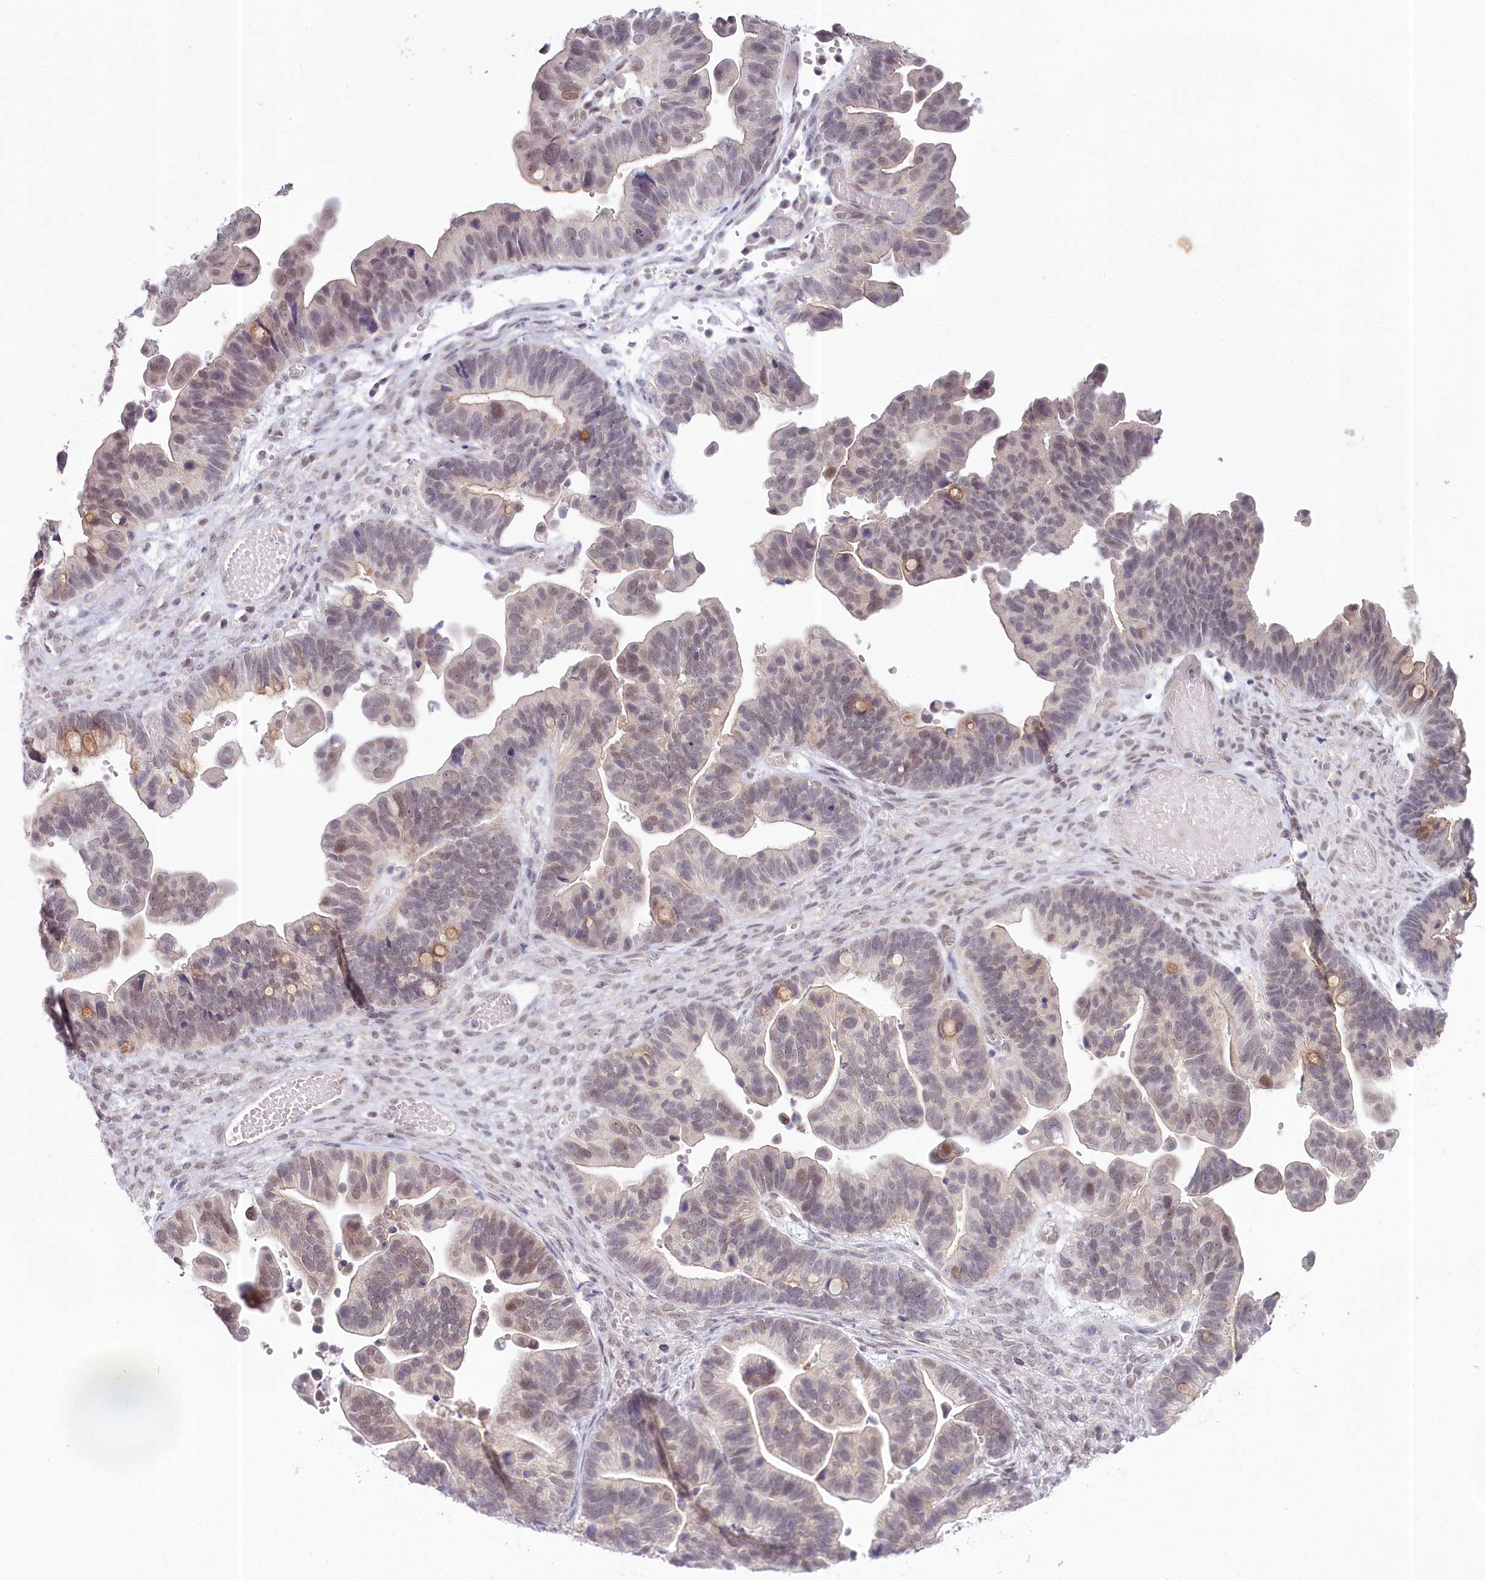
{"staining": {"intensity": "weak", "quantity": "25%-75%", "location": "nuclear"}, "tissue": "ovarian cancer", "cell_type": "Tumor cells", "image_type": "cancer", "snomed": [{"axis": "morphology", "description": "Cystadenocarcinoma, serous, NOS"}, {"axis": "topography", "description": "Ovary"}], "caption": "Ovarian serous cystadenocarcinoma stained with immunohistochemistry demonstrates weak nuclear staining in approximately 25%-75% of tumor cells.", "gene": "AMTN", "patient": {"sex": "female", "age": 56}}